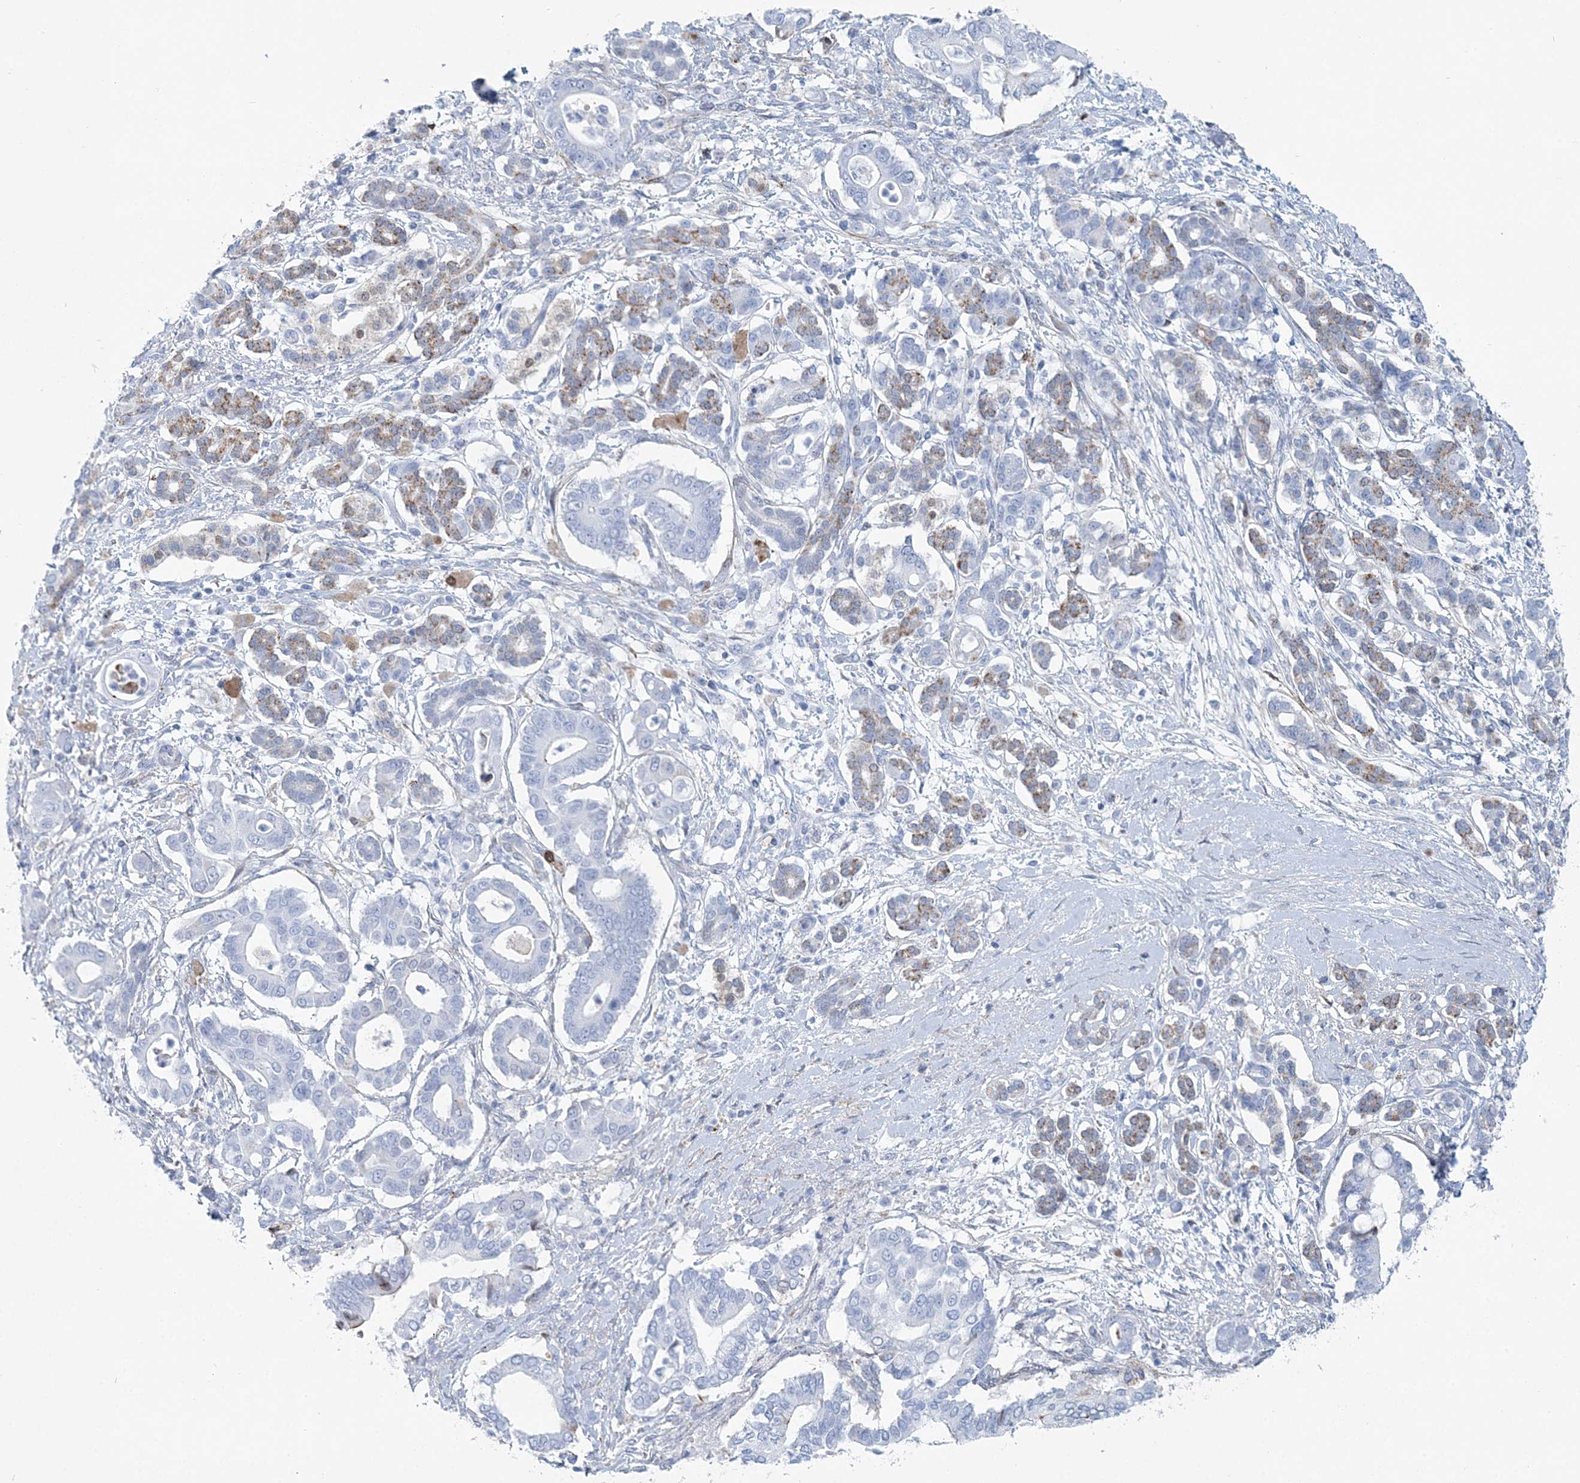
{"staining": {"intensity": "negative", "quantity": "none", "location": "none"}, "tissue": "pancreatic cancer", "cell_type": "Tumor cells", "image_type": "cancer", "snomed": [{"axis": "morphology", "description": "Adenocarcinoma, NOS"}, {"axis": "topography", "description": "Pancreas"}], "caption": "DAB (3,3'-diaminobenzidine) immunohistochemical staining of pancreatic adenocarcinoma exhibits no significant staining in tumor cells.", "gene": "NKX6-1", "patient": {"sex": "male", "age": 68}}